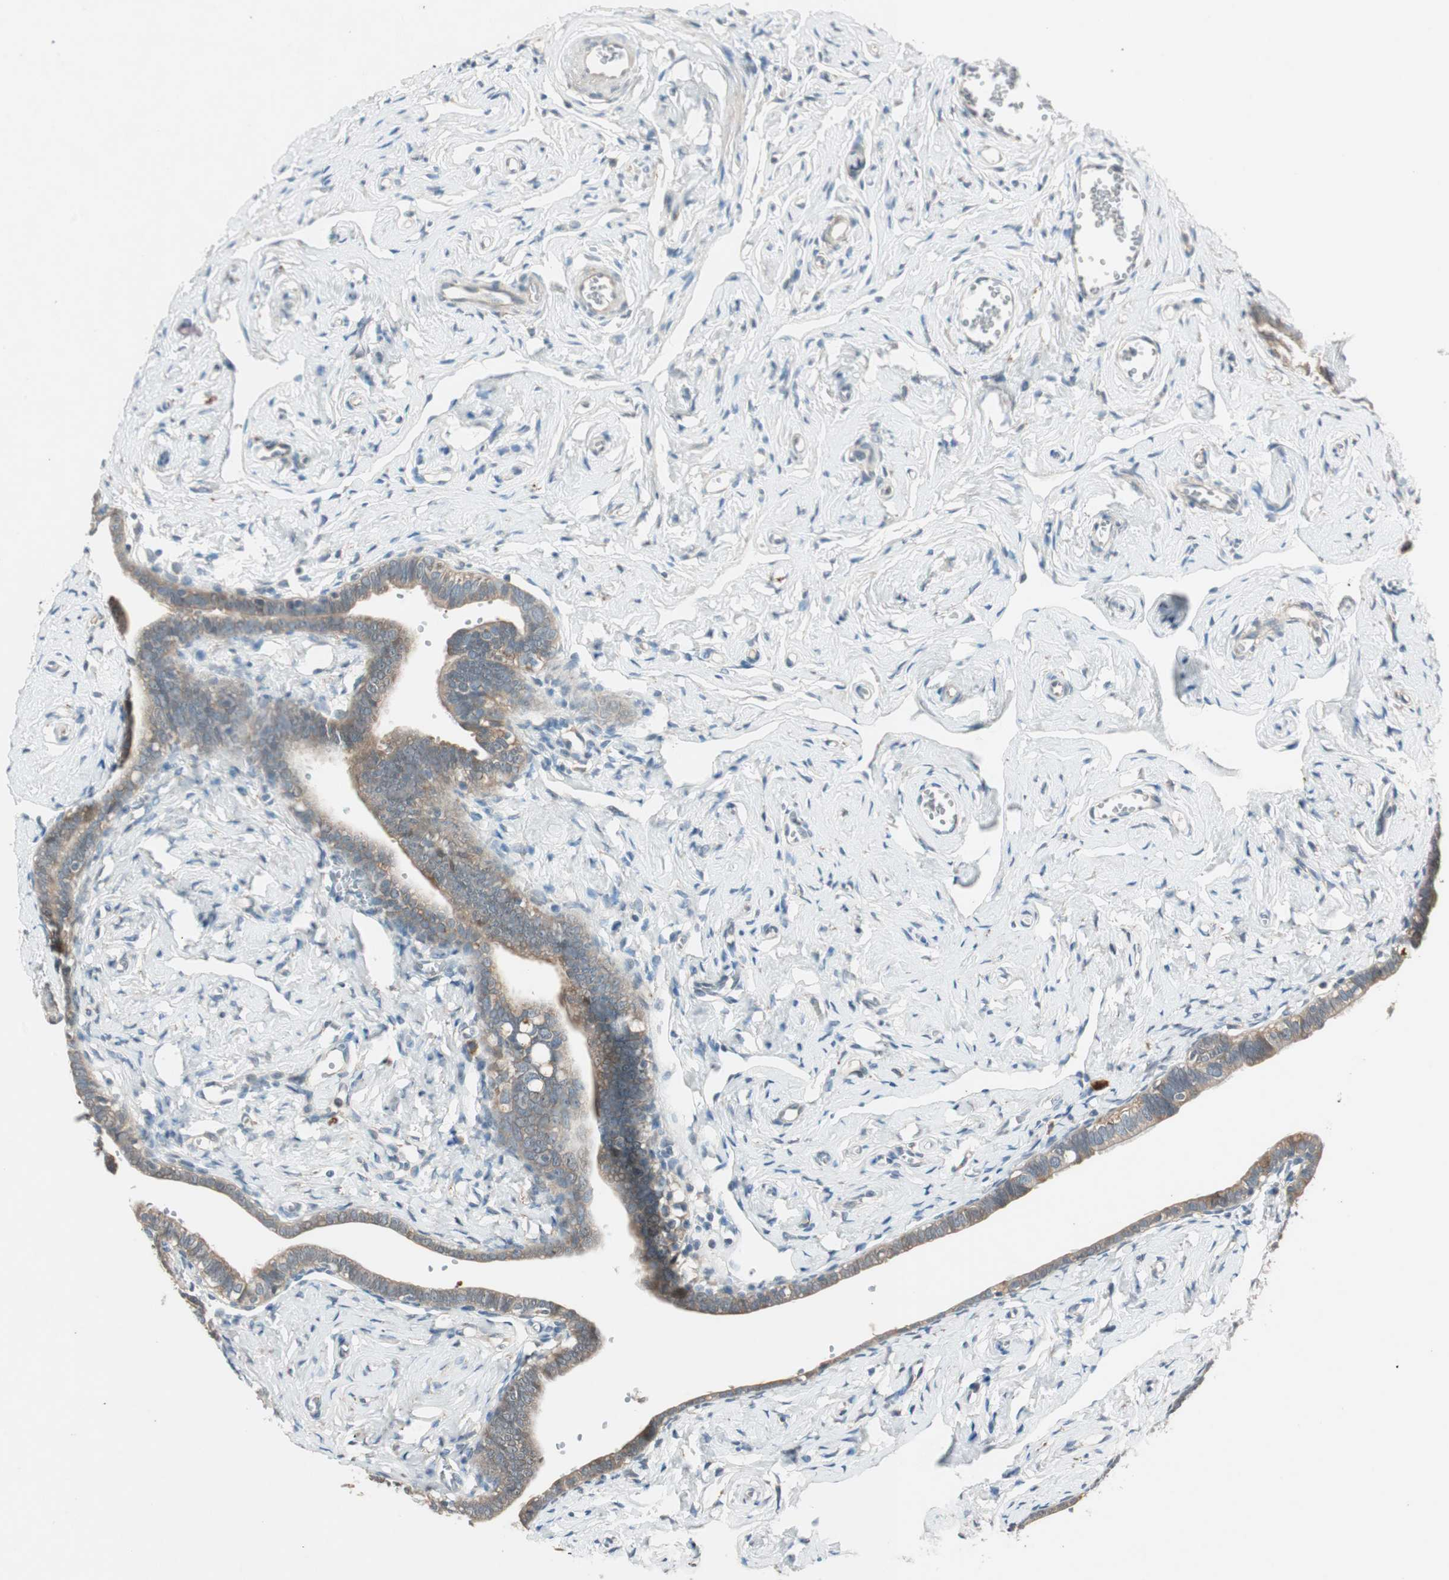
{"staining": {"intensity": "moderate", "quantity": ">75%", "location": "cytoplasmic/membranous"}, "tissue": "fallopian tube", "cell_type": "Glandular cells", "image_type": "normal", "snomed": [{"axis": "morphology", "description": "Normal tissue, NOS"}, {"axis": "topography", "description": "Fallopian tube"}], "caption": "Immunohistochemistry (IHC) (DAB) staining of unremarkable fallopian tube demonstrates moderate cytoplasmic/membranous protein positivity in approximately >75% of glandular cells.", "gene": "NCLN", "patient": {"sex": "female", "age": 71}}